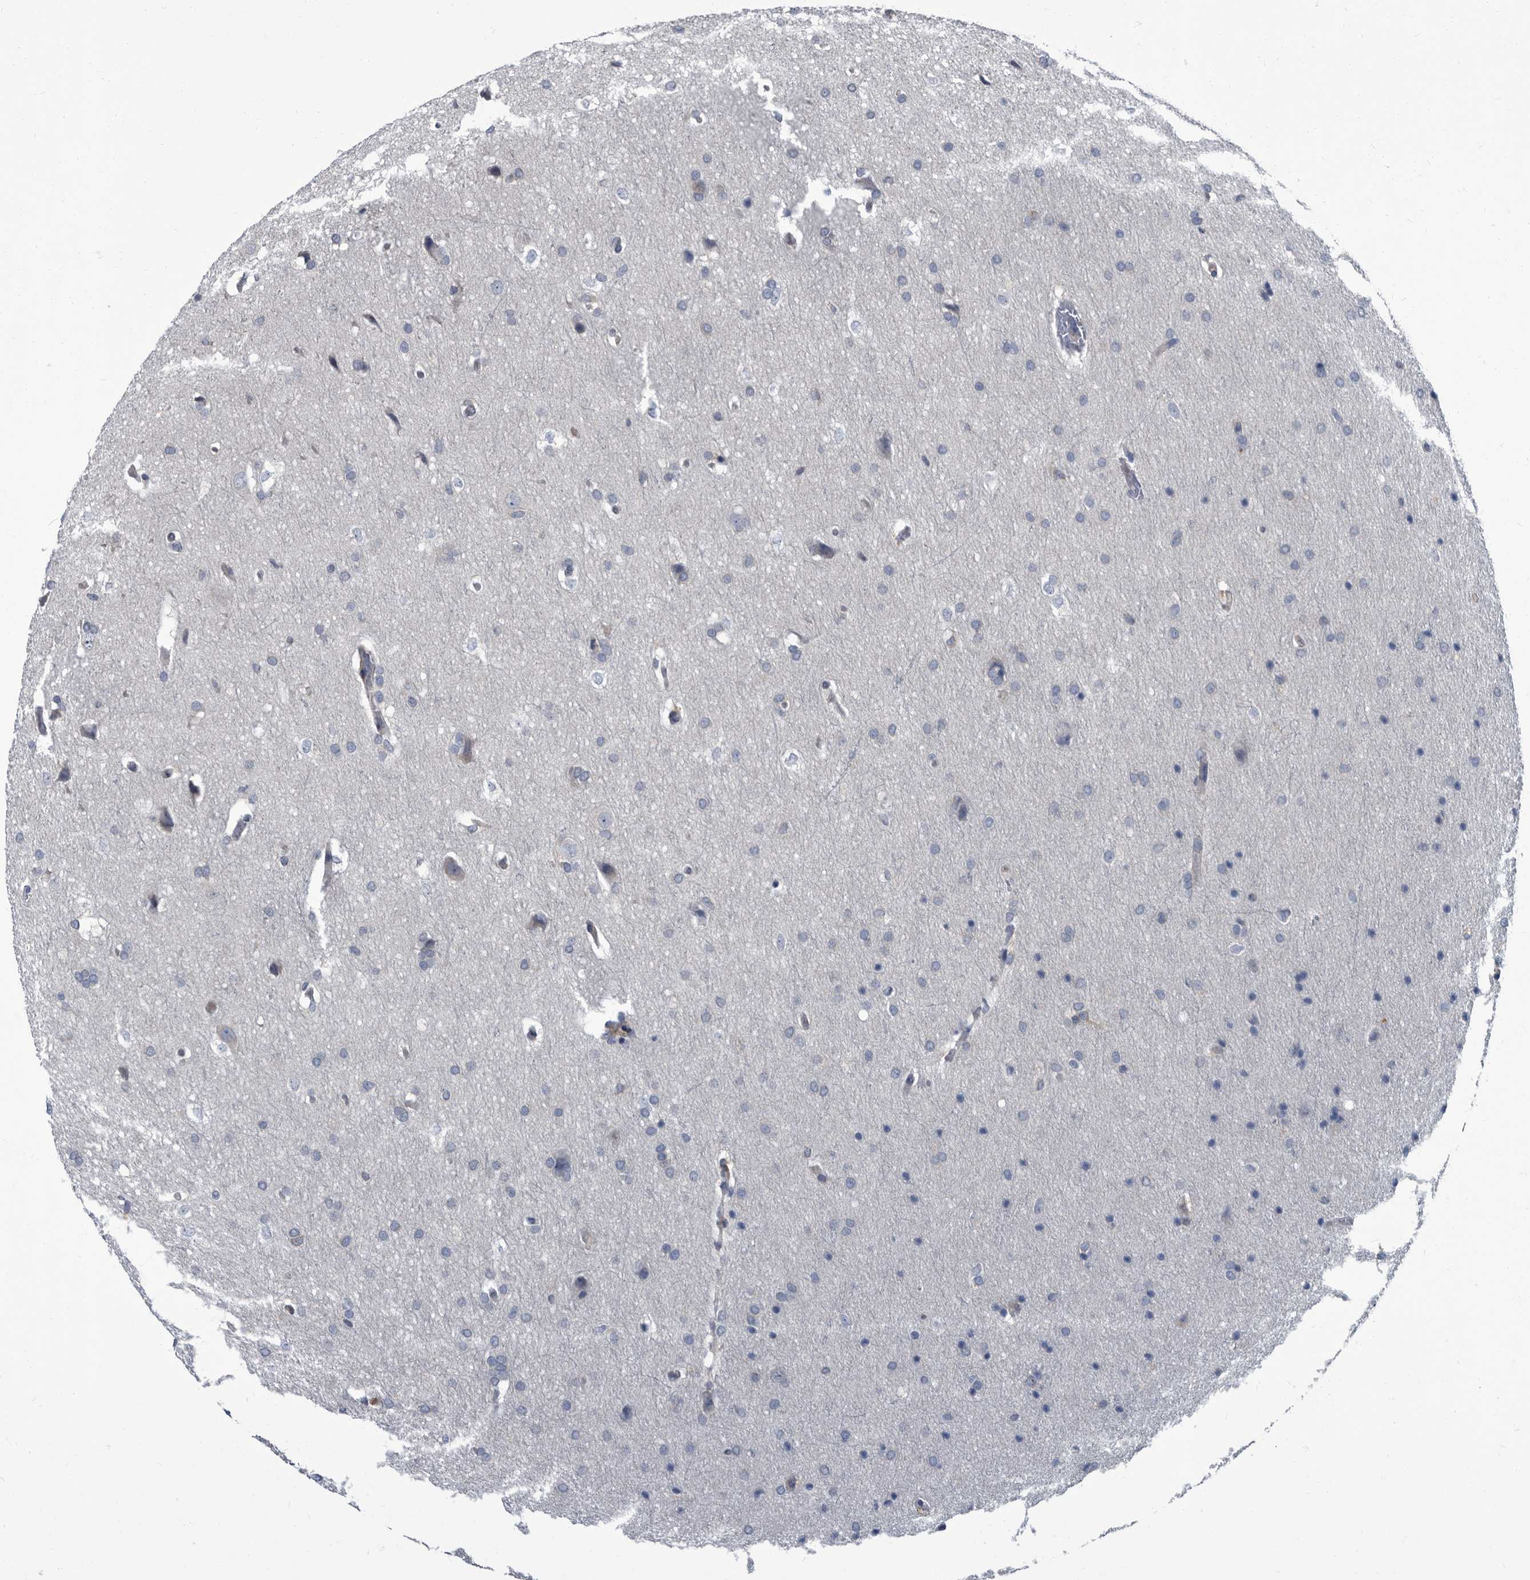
{"staining": {"intensity": "negative", "quantity": "none", "location": "none"}, "tissue": "glioma", "cell_type": "Tumor cells", "image_type": "cancer", "snomed": [{"axis": "morphology", "description": "Glioma, malignant, Low grade"}, {"axis": "topography", "description": "Brain"}], "caption": "Human low-grade glioma (malignant) stained for a protein using IHC exhibits no positivity in tumor cells.", "gene": "CDV3", "patient": {"sex": "female", "age": 37}}